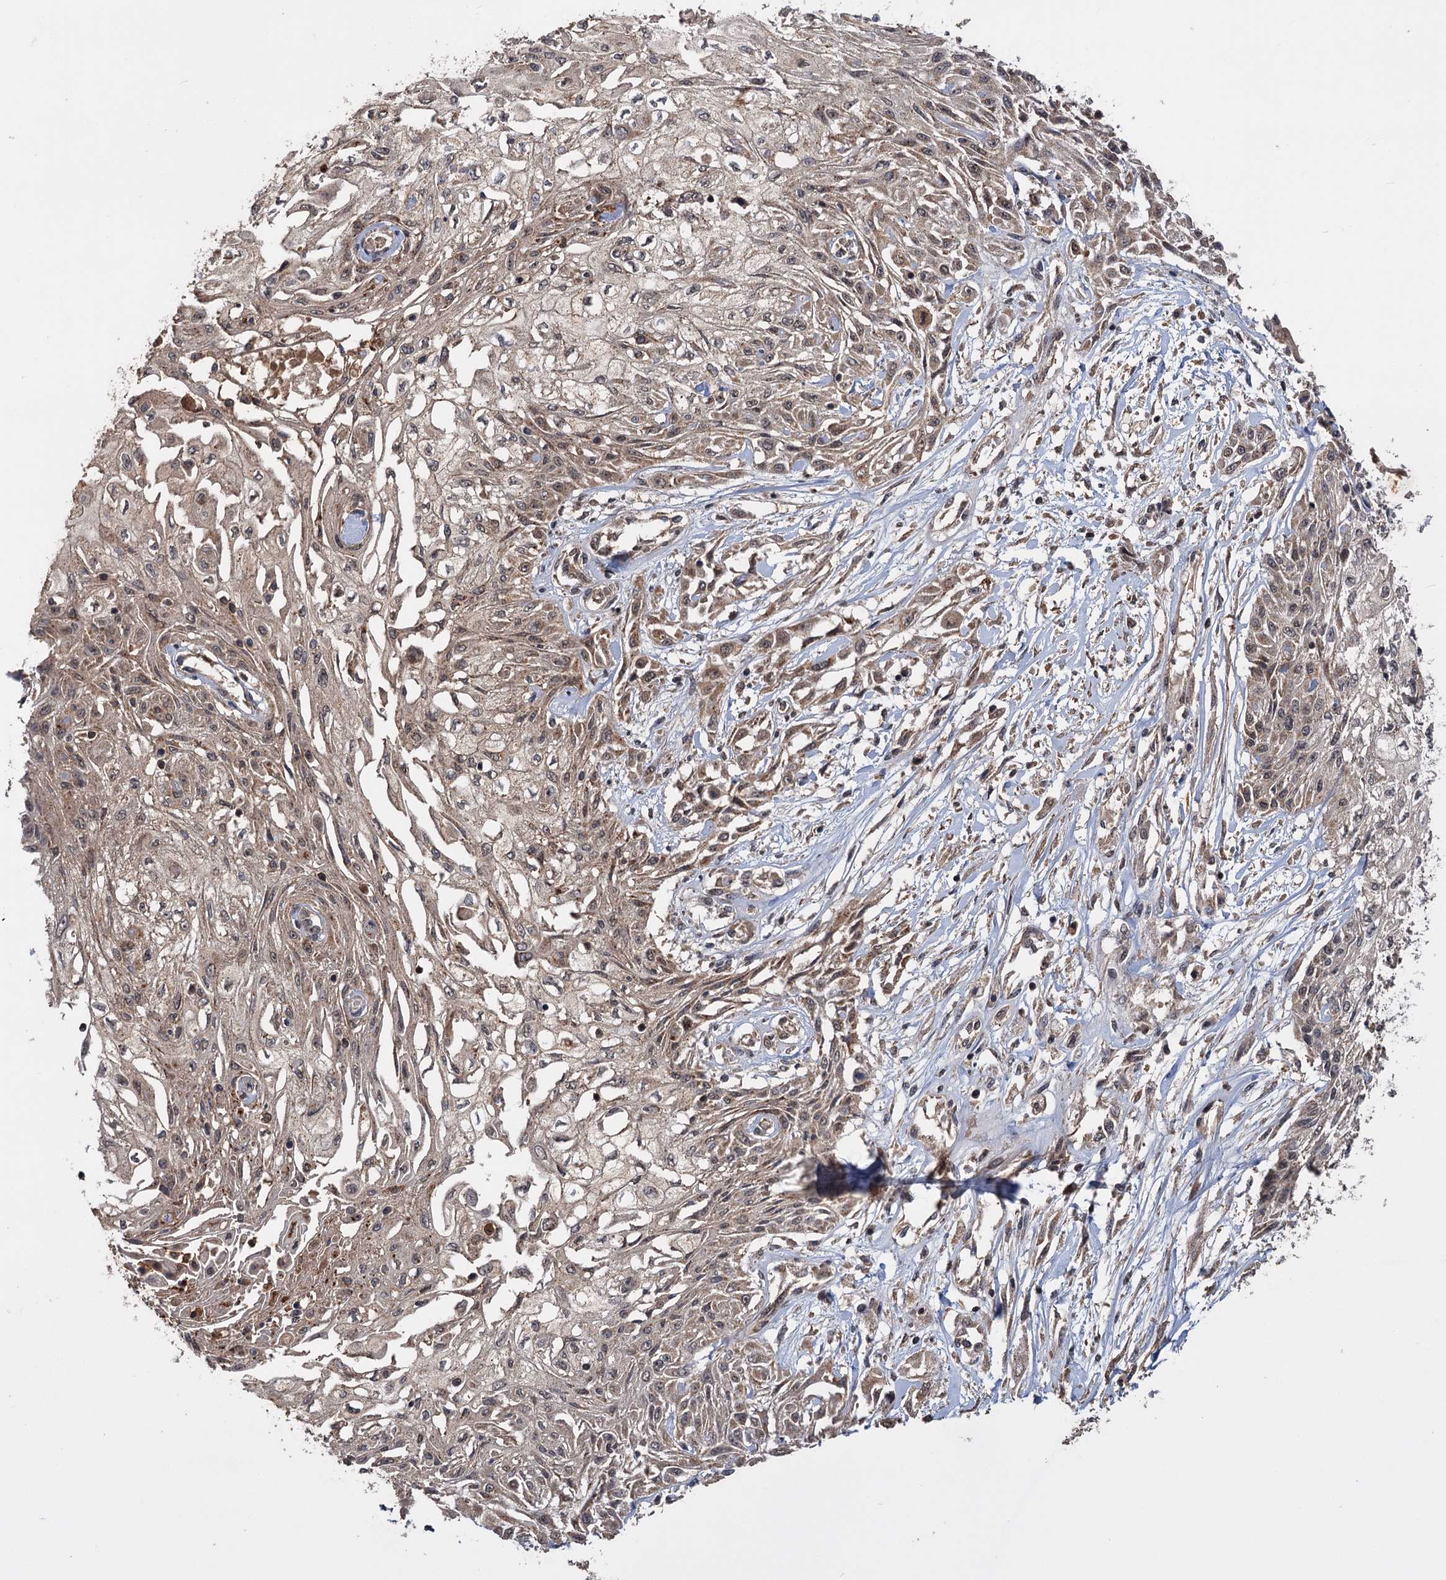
{"staining": {"intensity": "moderate", "quantity": ">75%", "location": "cytoplasmic/membranous,nuclear"}, "tissue": "skin cancer", "cell_type": "Tumor cells", "image_type": "cancer", "snomed": [{"axis": "morphology", "description": "Squamous cell carcinoma, NOS"}, {"axis": "morphology", "description": "Squamous cell carcinoma, metastatic, NOS"}, {"axis": "topography", "description": "Skin"}, {"axis": "topography", "description": "Lymph node"}], "caption": "Brown immunohistochemical staining in human skin metastatic squamous cell carcinoma shows moderate cytoplasmic/membranous and nuclear positivity in about >75% of tumor cells.", "gene": "KANSL2", "patient": {"sex": "male", "age": 75}}